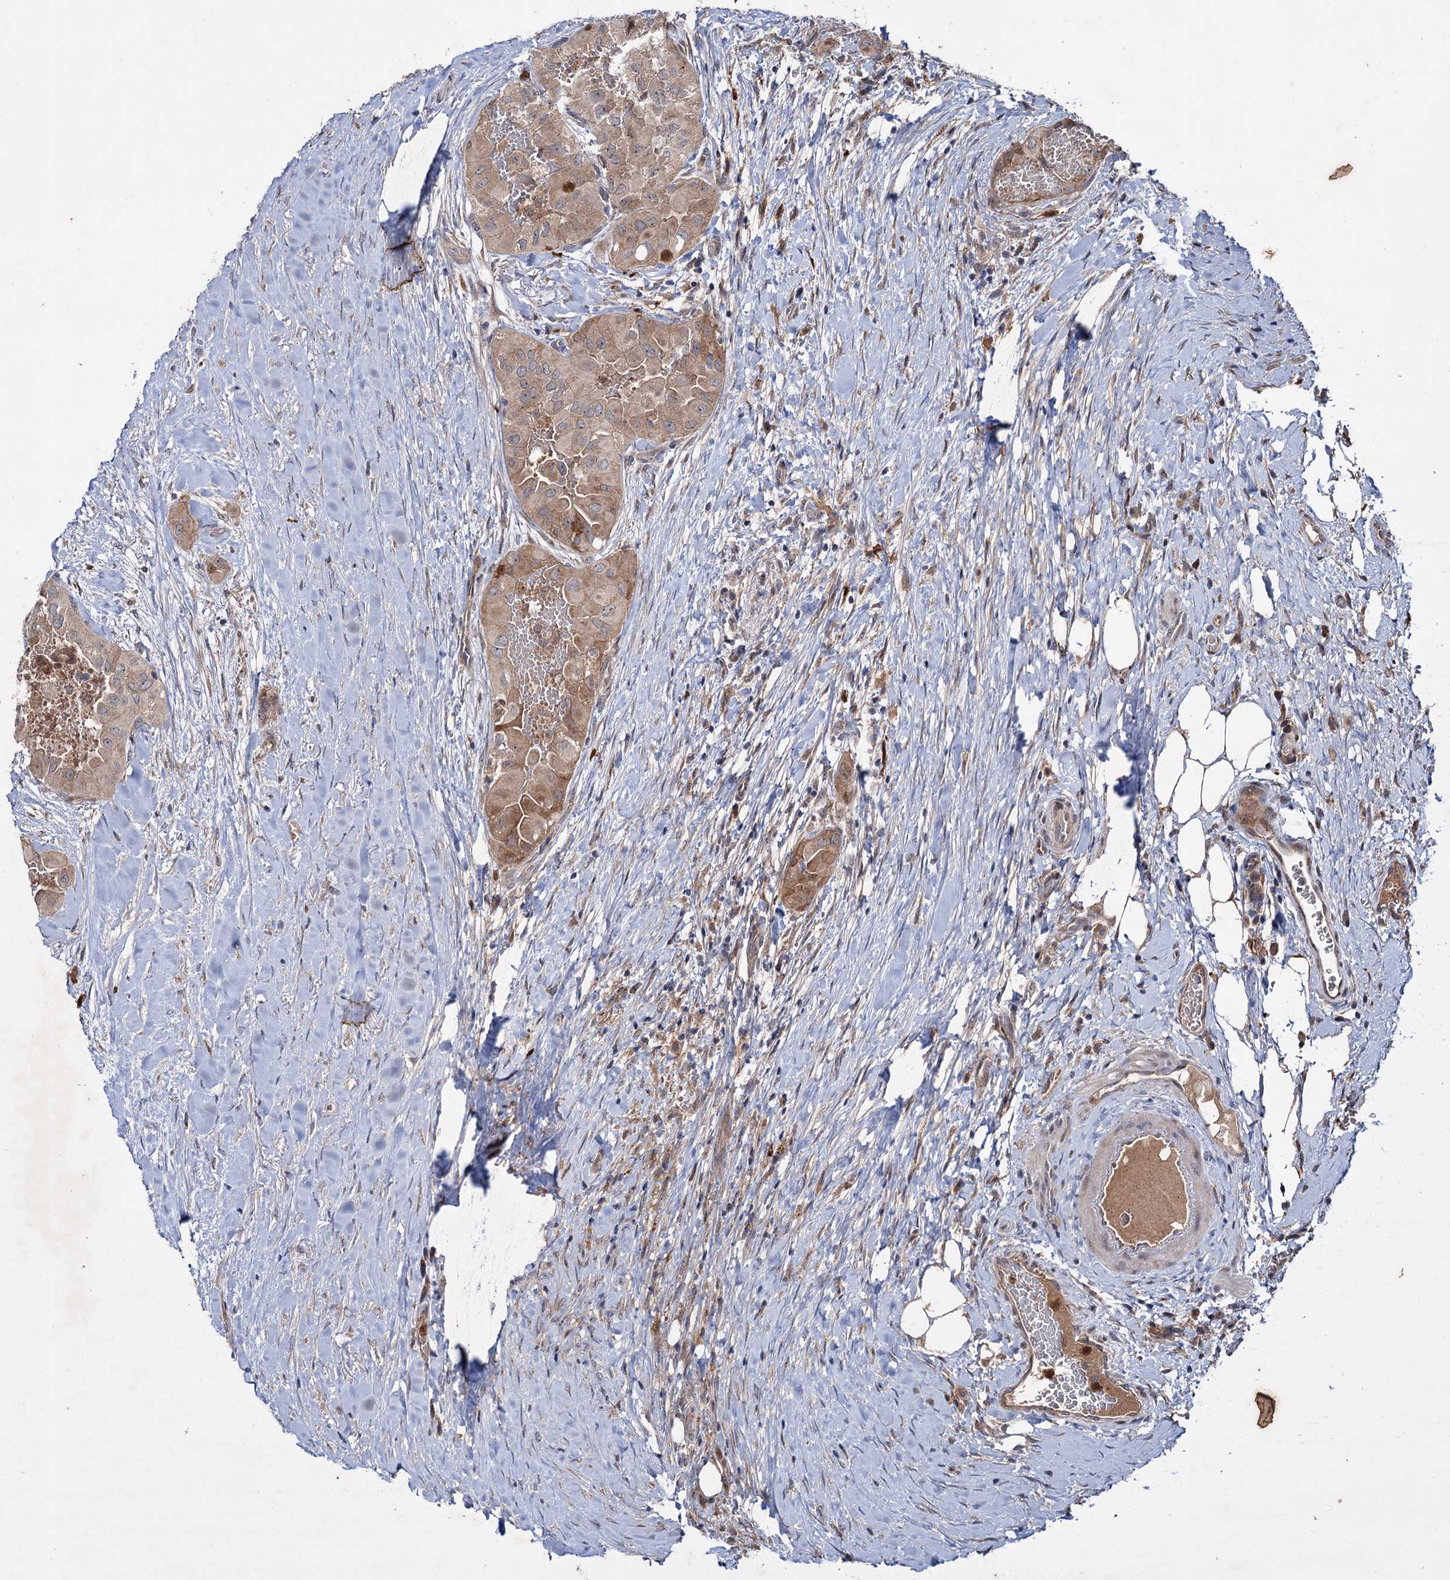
{"staining": {"intensity": "moderate", "quantity": "<25%", "location": "cytoplasmic/membranous"}, "tissue": "thyroid cancer", "cell_type": "Tumor cells", "image_type": "cancer", "snomed": [{"axis": "morphology", "description": "Papillary adenocarcinoma, NOS"}, {"axis": "topography", "description": "Thyroid gland"}], "caption": "Immunohistochemical staining of thyroid papillary adenocarcinoma demonstrates low levels of moderate cytoplasmic/membranous protein positivity in approximately <25% of tumor cells.", "gene": "PTPN3", "patient": {"sex": "female", "age": 59}}